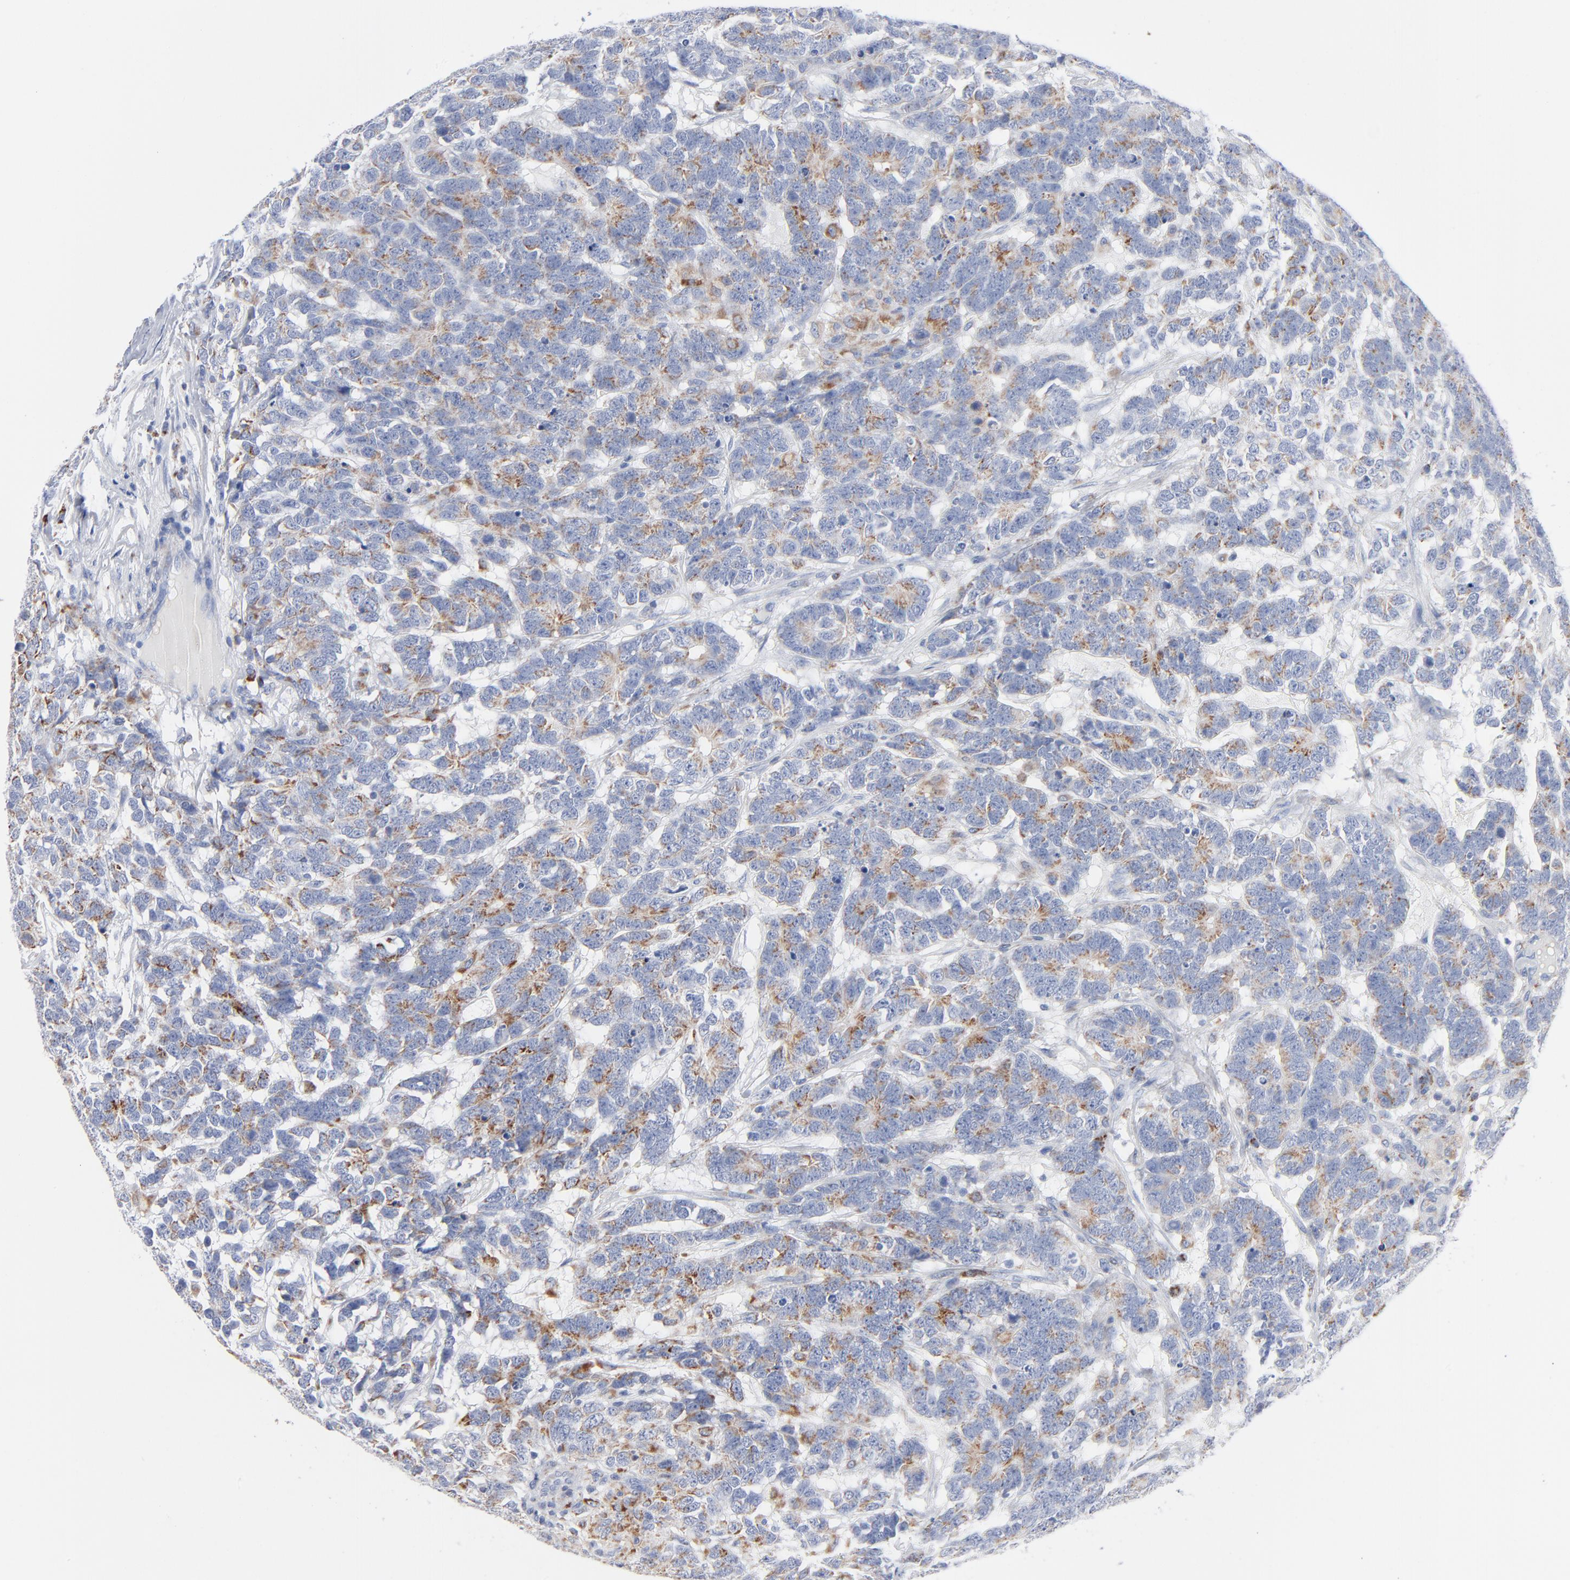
{"staining": {"intensity": "weak", "quantity": "25%-75%", "location": "cytoplasmic/membranous"}, "tissue": "testis cancer", "cell_type": "Tumor cells", "image_type": "cancer", "snomed": [{"axis": "morphology", "description": "Carcinoma, Embryonal, NOS"}, {"axis": "topography", "description": "Testis"}], "caption": "Tumor cells demonstrate weak cytoplasmic/membranous expression in approximately 25%-75% of cells in testis embryonal carcinoma. The staining is performed using DAB (3,3'-diaminobenzidine) brown chromogen to label protein expression. The nuclei are counter-stained blue using hematoxylin.", "gene": "CHCHD10", "patient": {"sex": "male", "age": 26}}